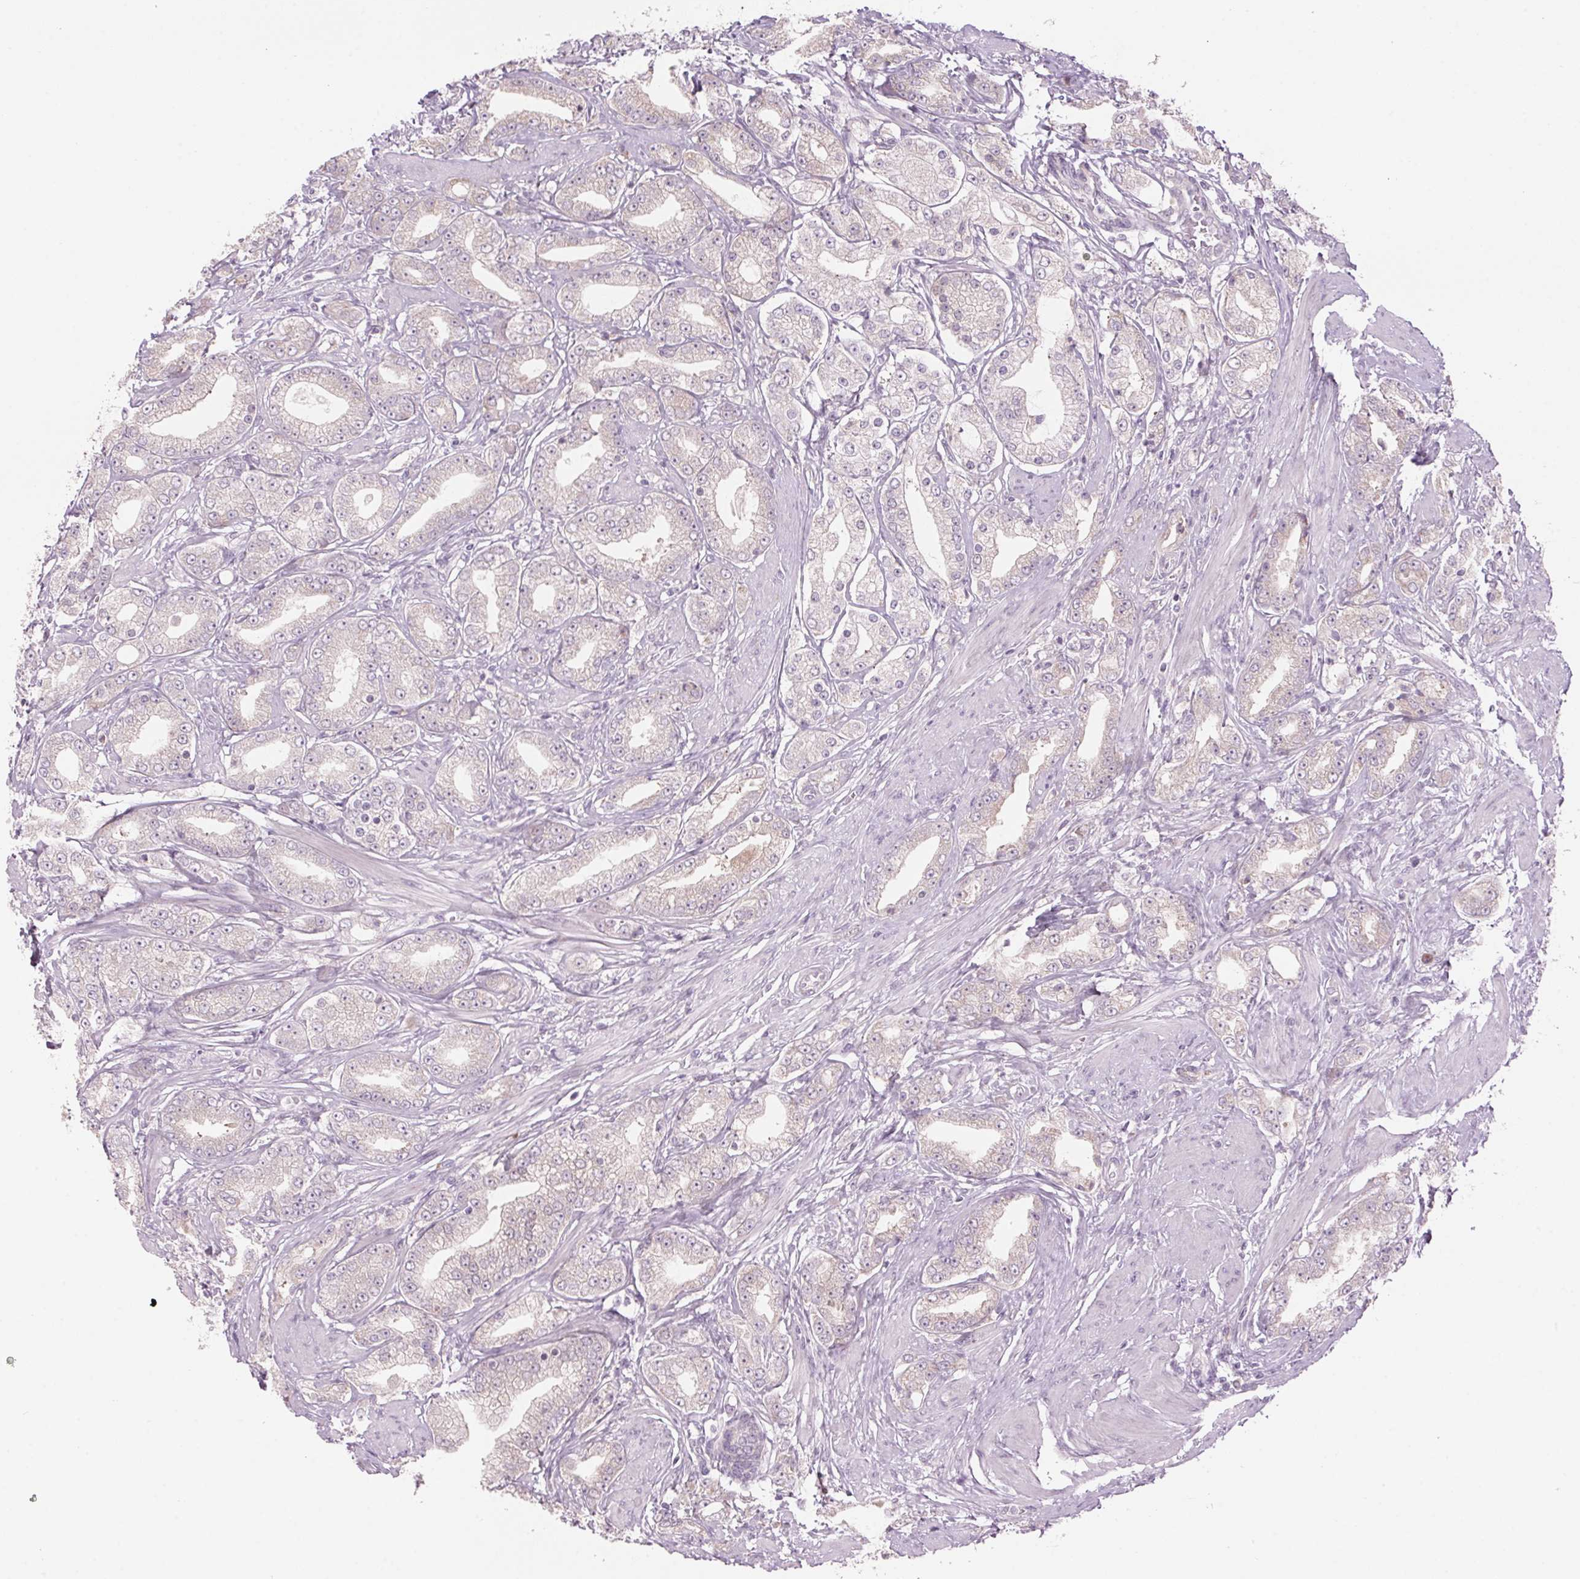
{"staining": {"intensity": "weak", "quantity": "<25%", "location": "cytoplasmic/membranous,nuclear"}, "tissue": "prostate cancer", "cell_type": "Tumor cells", "image_type": "cancer", "snomed": [{"axis": "morphology", "description": "Adenocarcinoma, High grade"}, {"axis": "topography", "description": "Prostate"}], "caption": "High power microscopy histopathology image of an immunohistochemistry histopathology image of prostate high-grade adenocarcinoma, revealing no significant expression in tumor cells.", "gene": "GNMT", "patient": {"sex": "male", "age": 67}}